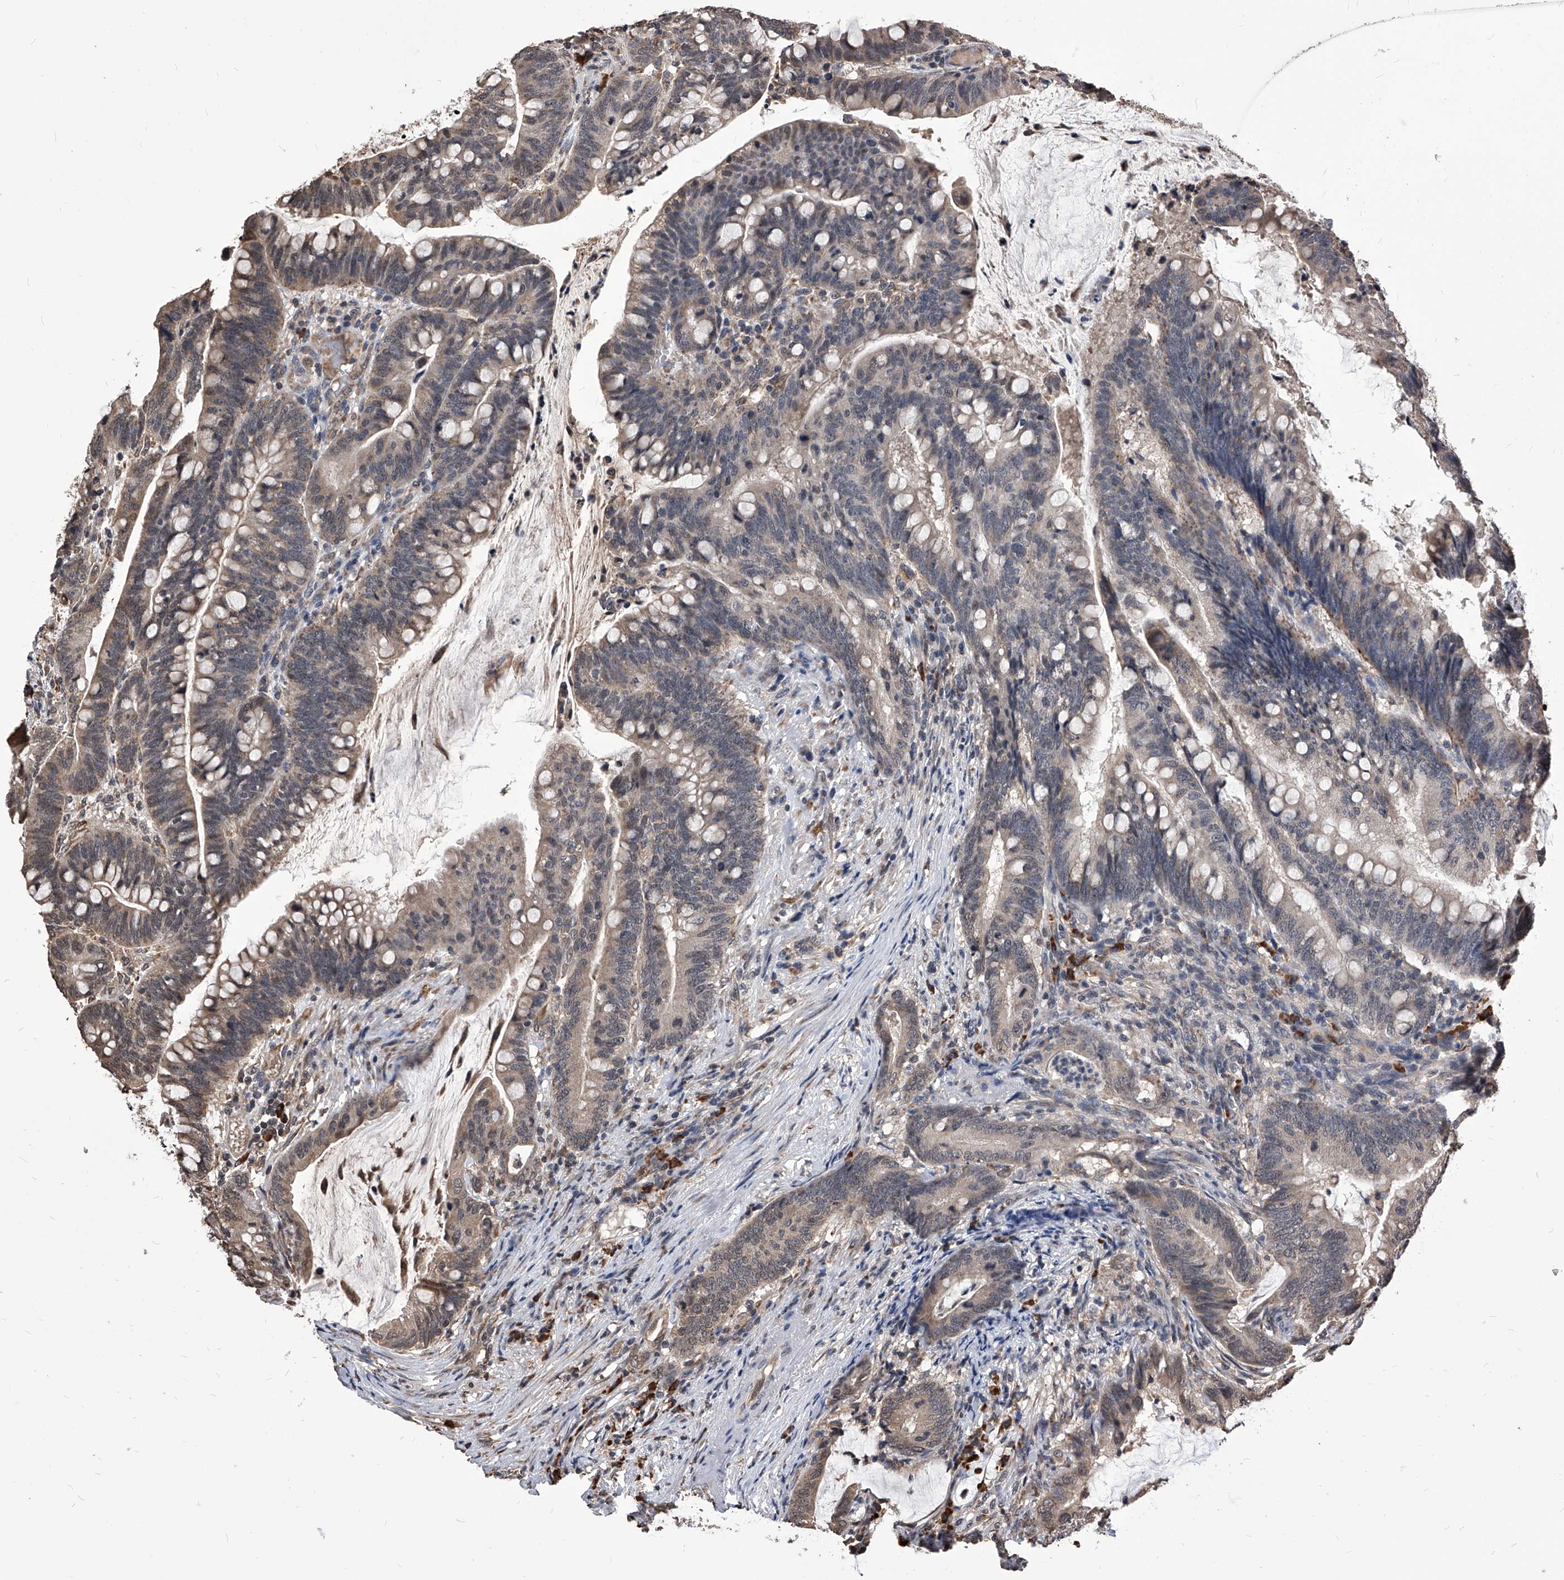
{"staining": {"intensity": "weak", "quantity": "25%-75%", "location": "cytoplasmic/membranous,nuclear"}, "tissue": "colorectal cancer", "cell_type": "Tumor cells", "image_type": "cancer", "snomed": [{"axis": "morphology", "description": "Adenocarcinoma, NOS"}, {"axis": "topography", "description": "Colon"}], "caption": "A low amount of weak cytoplasmic/membranous and nuclear positivity is present in about 25%-75% of tumor cells in colorectal adenocarcinoma tissue.", "gene": "ID1", "patient": {"sex": "female", "age": 66}}